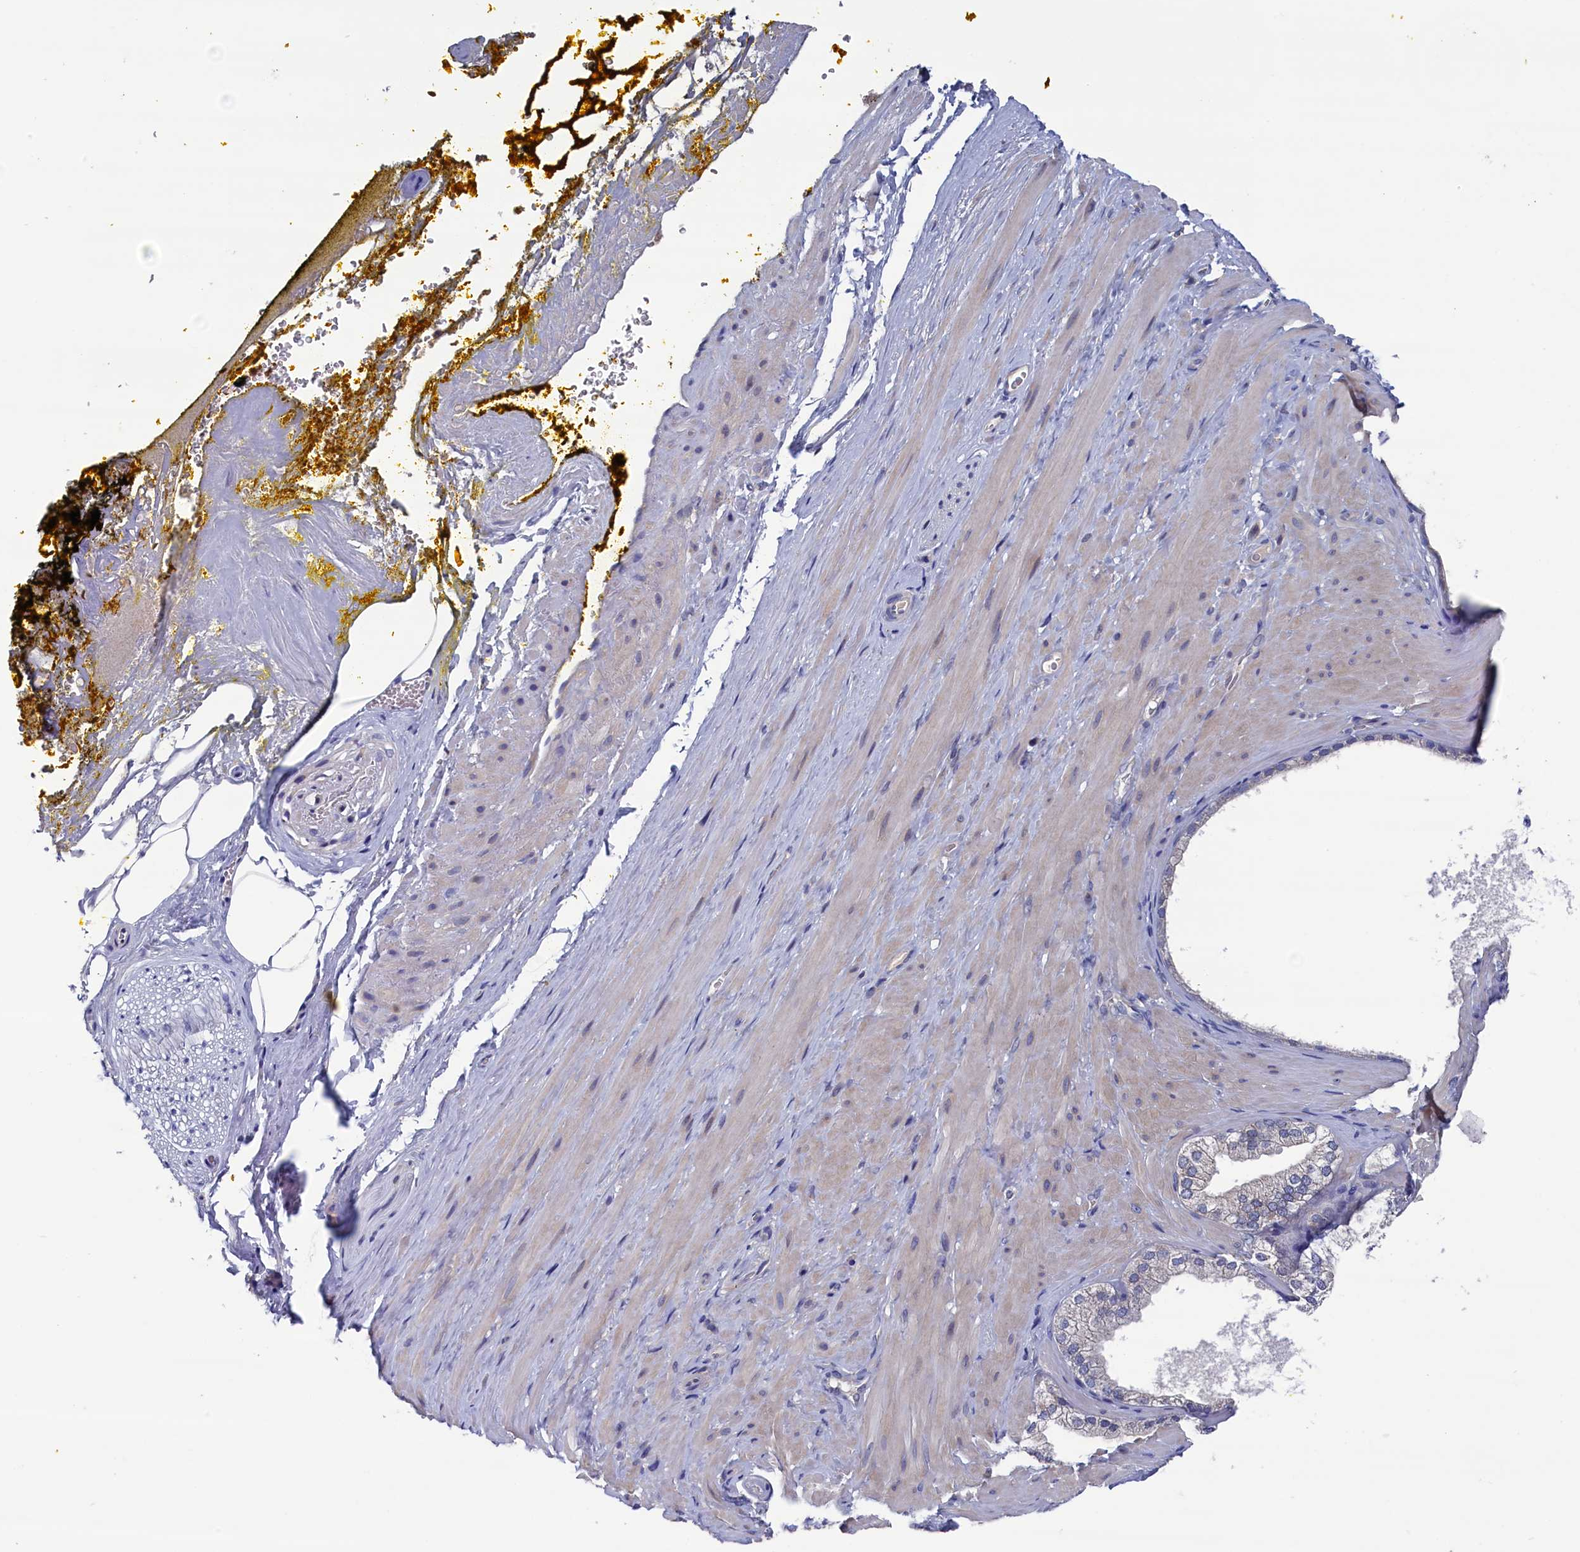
{"staining": {"intensity": "negative", "quantity": "none", "location": "none"}, "tissue": "adipose tissue", "cell_type": "Adipocytes", "image_type": "normal", "snomed": [{"axis": "morphology", "description": "Normal tissue, NOS"}, {"axis": "morphology", "description": "Adenocarcinoma, Low grade"}, {"axis": "topography", "description": "Prostate"}, {"axis": "topography", "description": "Peripheral nerve tissue"}], "caption": "A high-resolution histopathology image shows IHC staining of benign adipose tissue, which reveals no significant staining in adipocytes. Brightfield microscopy of IHC stained with DAB (brown) and hematoxylin (blue), captured at high magnification.", "gene": "SPATA13", "patient": {"sex": "male", "age": 63}}